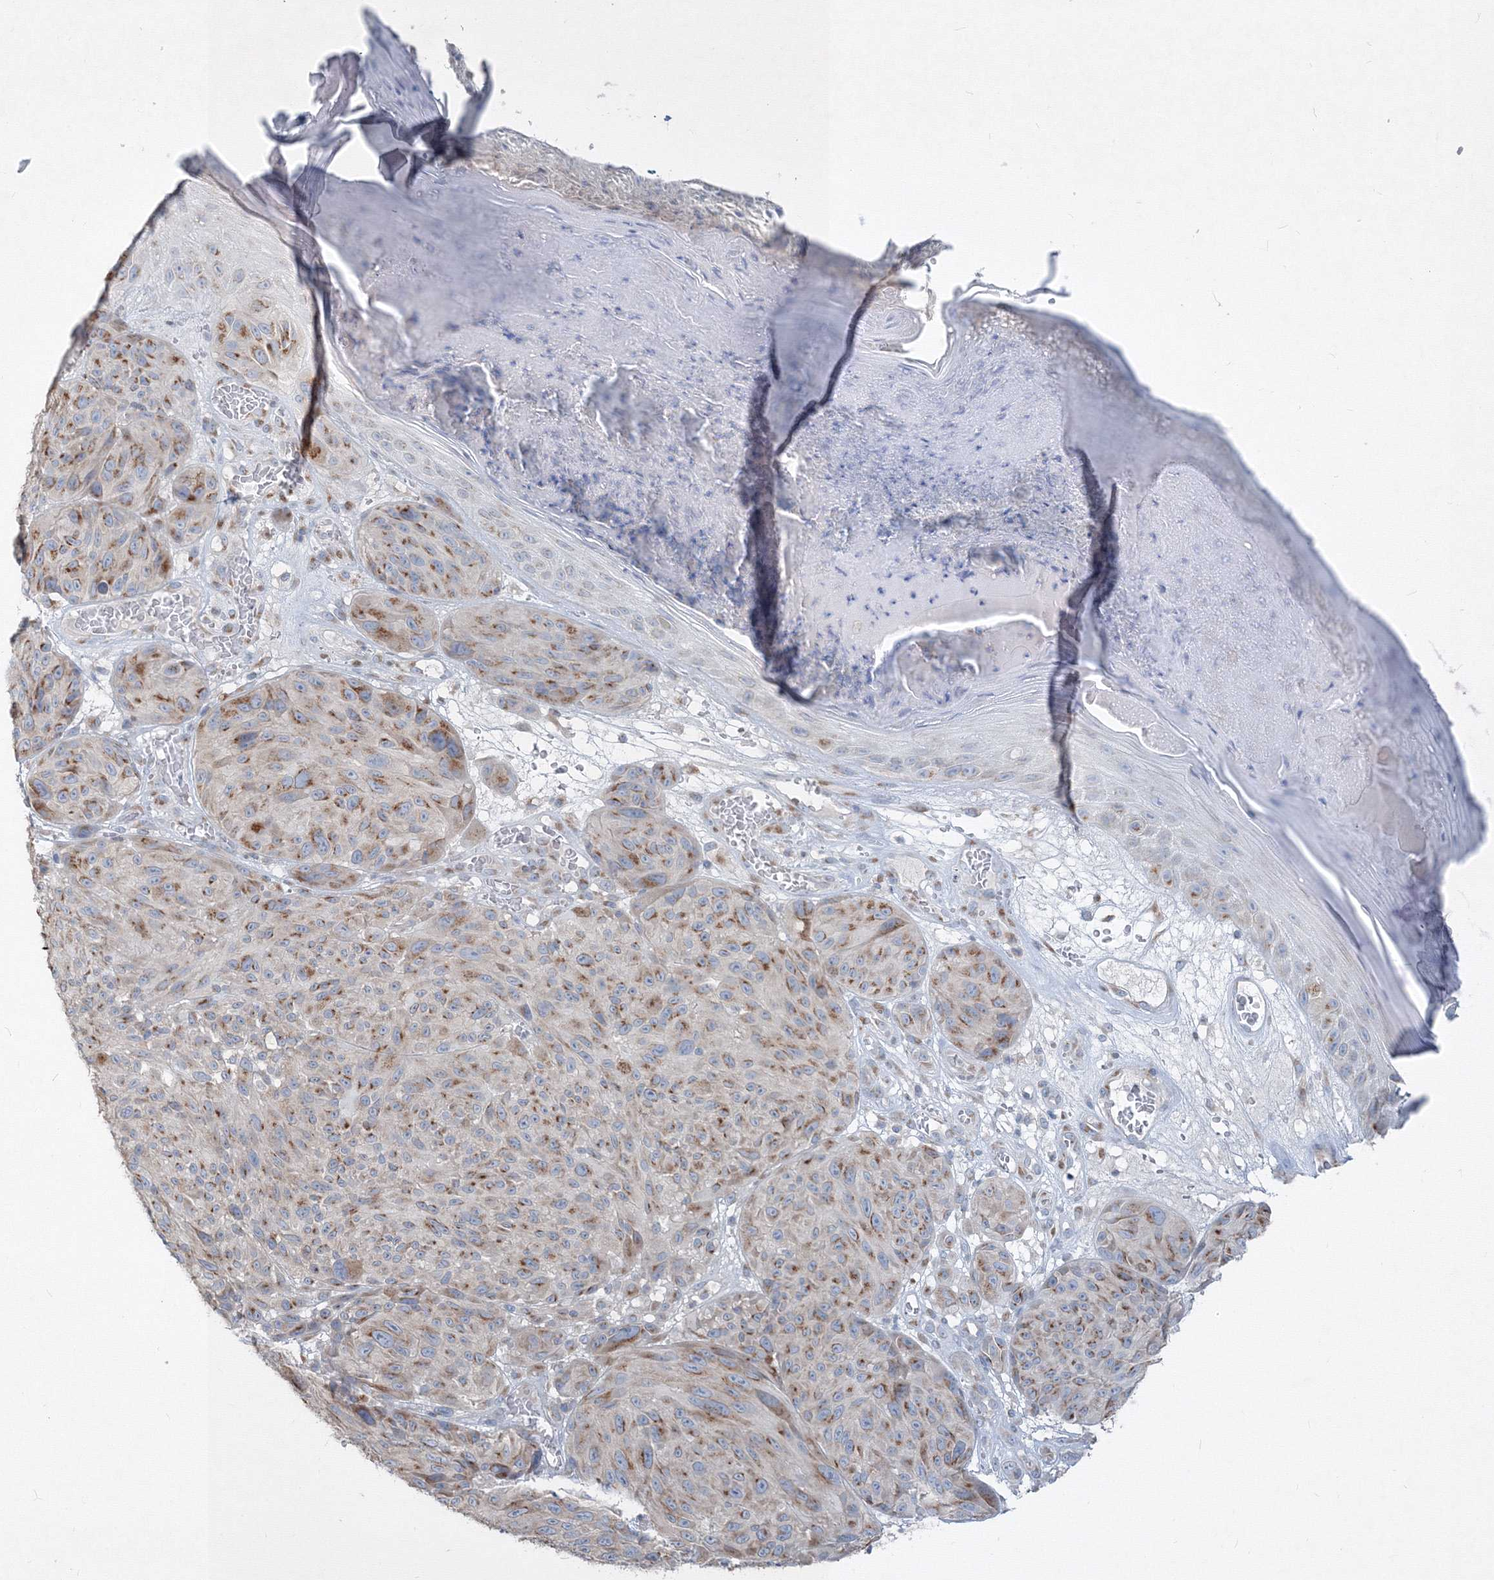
{"staining": {"intensity": "moderate", "quantity": ">75%", "location": "cytoplasmic/membranous"}, "tissue": "melanoma", "cell_type": "Tumor cells", "image_type": "cancer", "snomed": [{"axis": "morphology", "description": "Malignant melanoma, NOS"}, {"axis": "topography", "description": "Skin"}], "caption": "Melanoma was stained to show a protein in brown. There is medium levels of moderate cytoplasmic/membranous staining in about >75% of tumor cells.", "gene": "IFNAR1", "patient": {"sex": "male", "age": 83}}